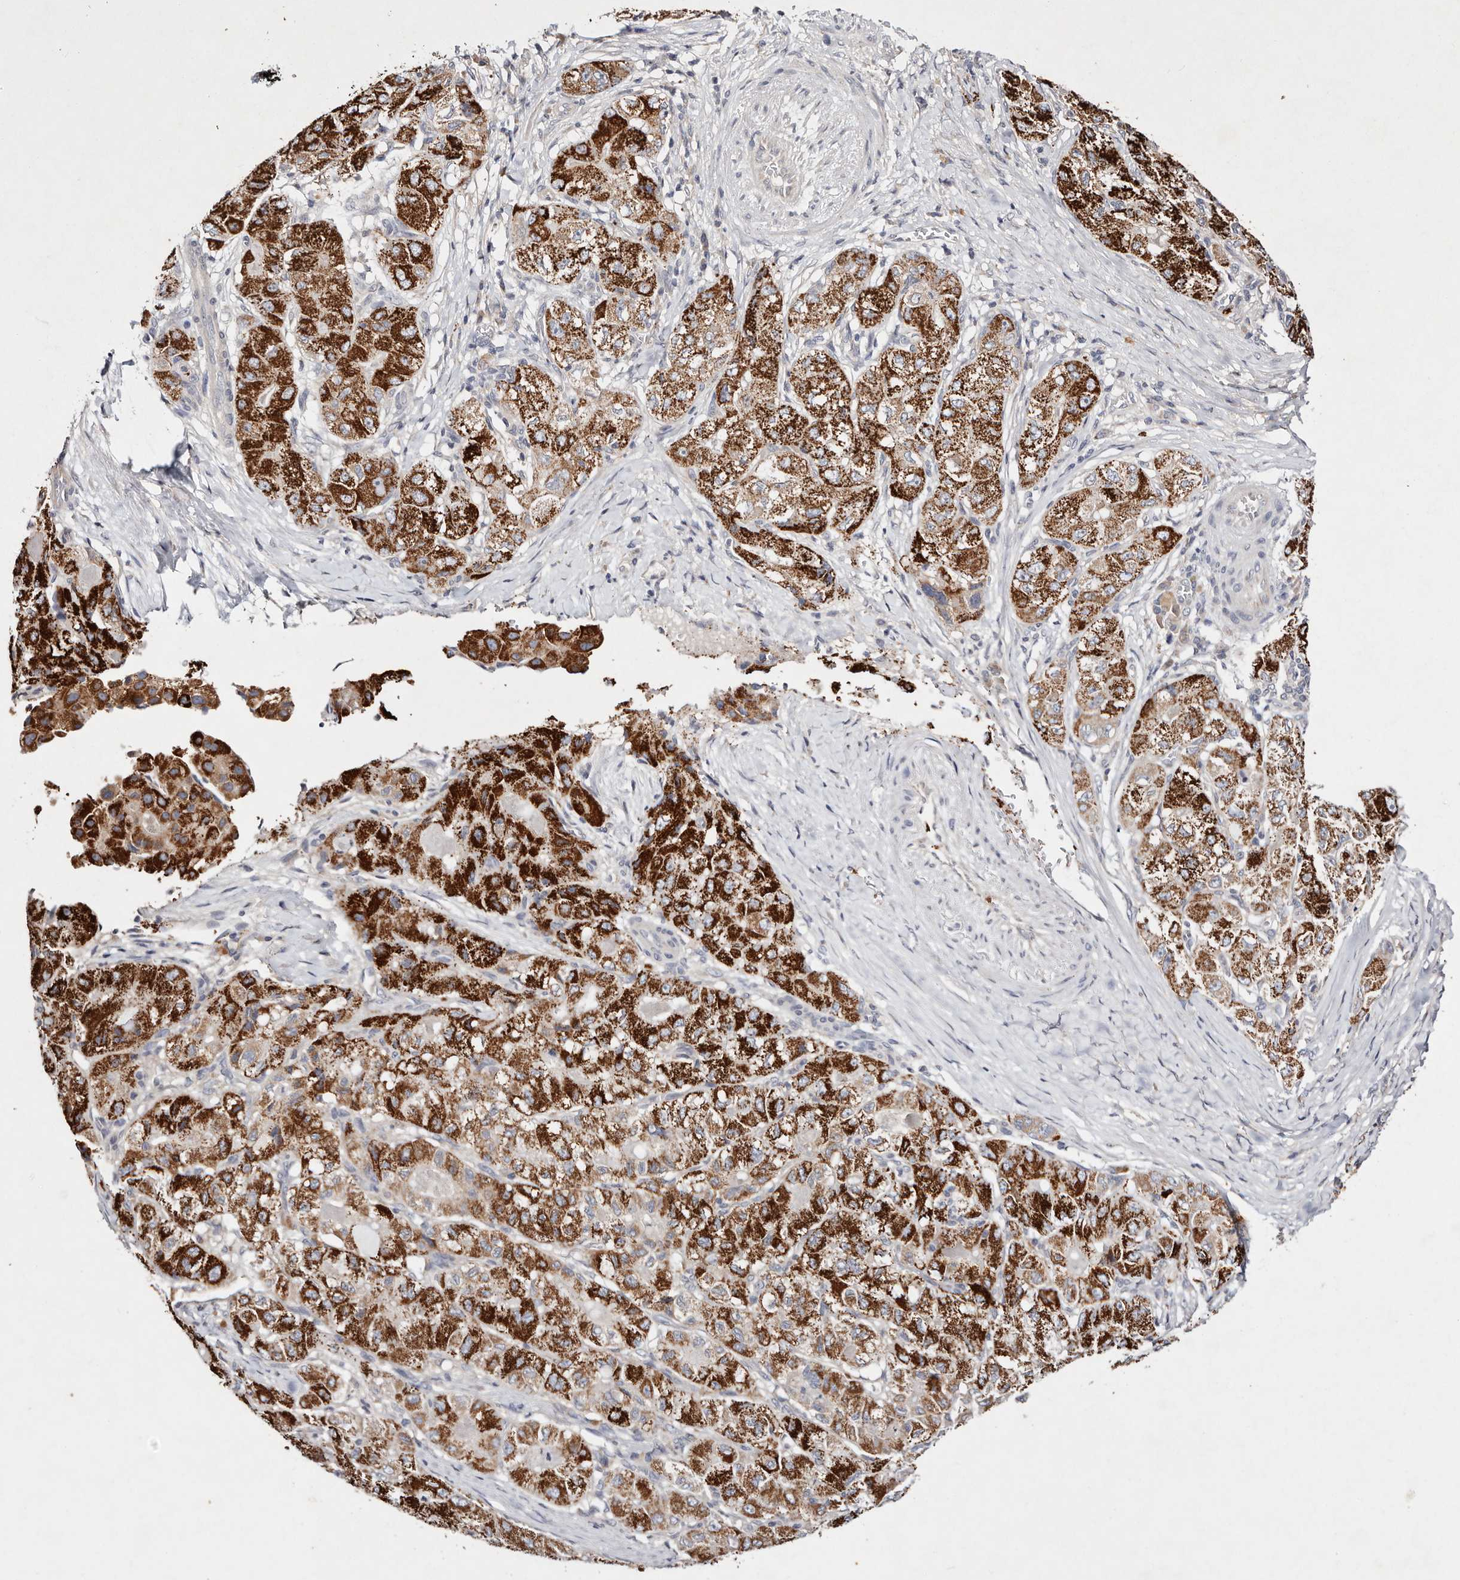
{"staining": {"intensity": "strong", "quantity": ">75%", "location": "cytoplasmic/membranous"}, "tissue": "liver cancer", "cell_type": "Tumor cells", "image_type": "cancer", "snomed": [{"axis": "morphology", "description": "Carcinoma, Hepatocellular, NOS"}, {"axis": "topography", "description": "Liver"}], "caption": "IHC of liver hepatocellular carcinoma reveals high levels of strong cytoplasmic/membranous expression in approximately >75% of tumor cells.", "gene": "TSC2", "patient": {"sex": "male", "age": 80}}